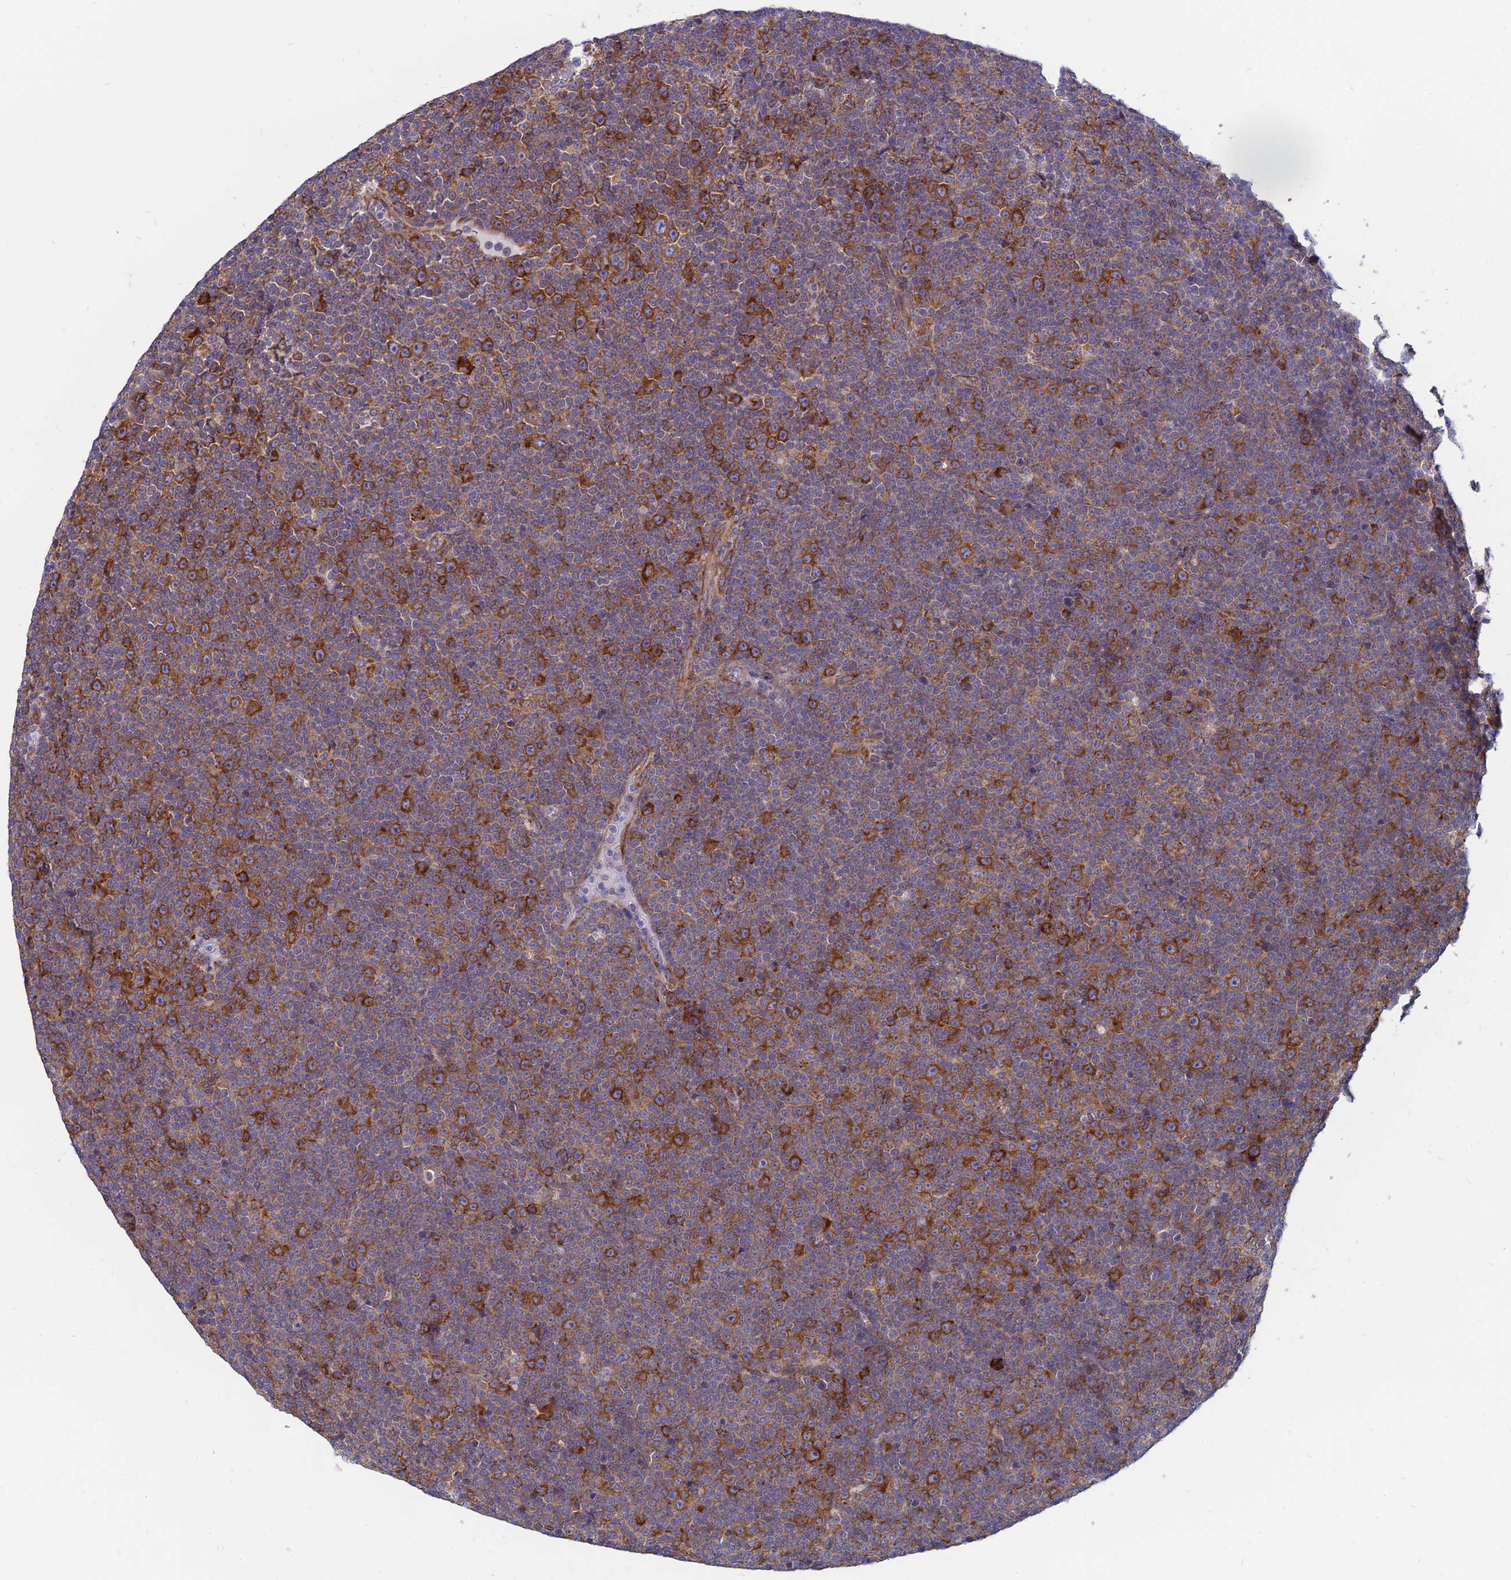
{"staining": {"intensity": "strong", "quantity": "25%-75%", "location": "cytoplasmic/membranous"}, "tissue": "lymphoma", "cell_type": "Tumor cells", "image_type": "cancer", "snomed": [{"axis": "morphology", "description": "Malignant lymphoma, non-Hodgkin's type, Low grade"}, {"axis": "topography", "description": "Lymph node"}], "caption": "Immunohistochemistry staining of low-grade malignant lymphoma, non-Hodgkin's type, which shows high levels of strong cytoplasmic/membranous positivity in approximately 25%-75% of tumor cells indicating strong cytoplasmic/membranous protein expression. The staining was performed using DAB (3,3'-diaminobenzidine) (brown) for protein detection and nuclei were counterstained in hematoxylin (blue).", "gene": "TXLNA", "patient": {"sex": "female", "age": 67}}